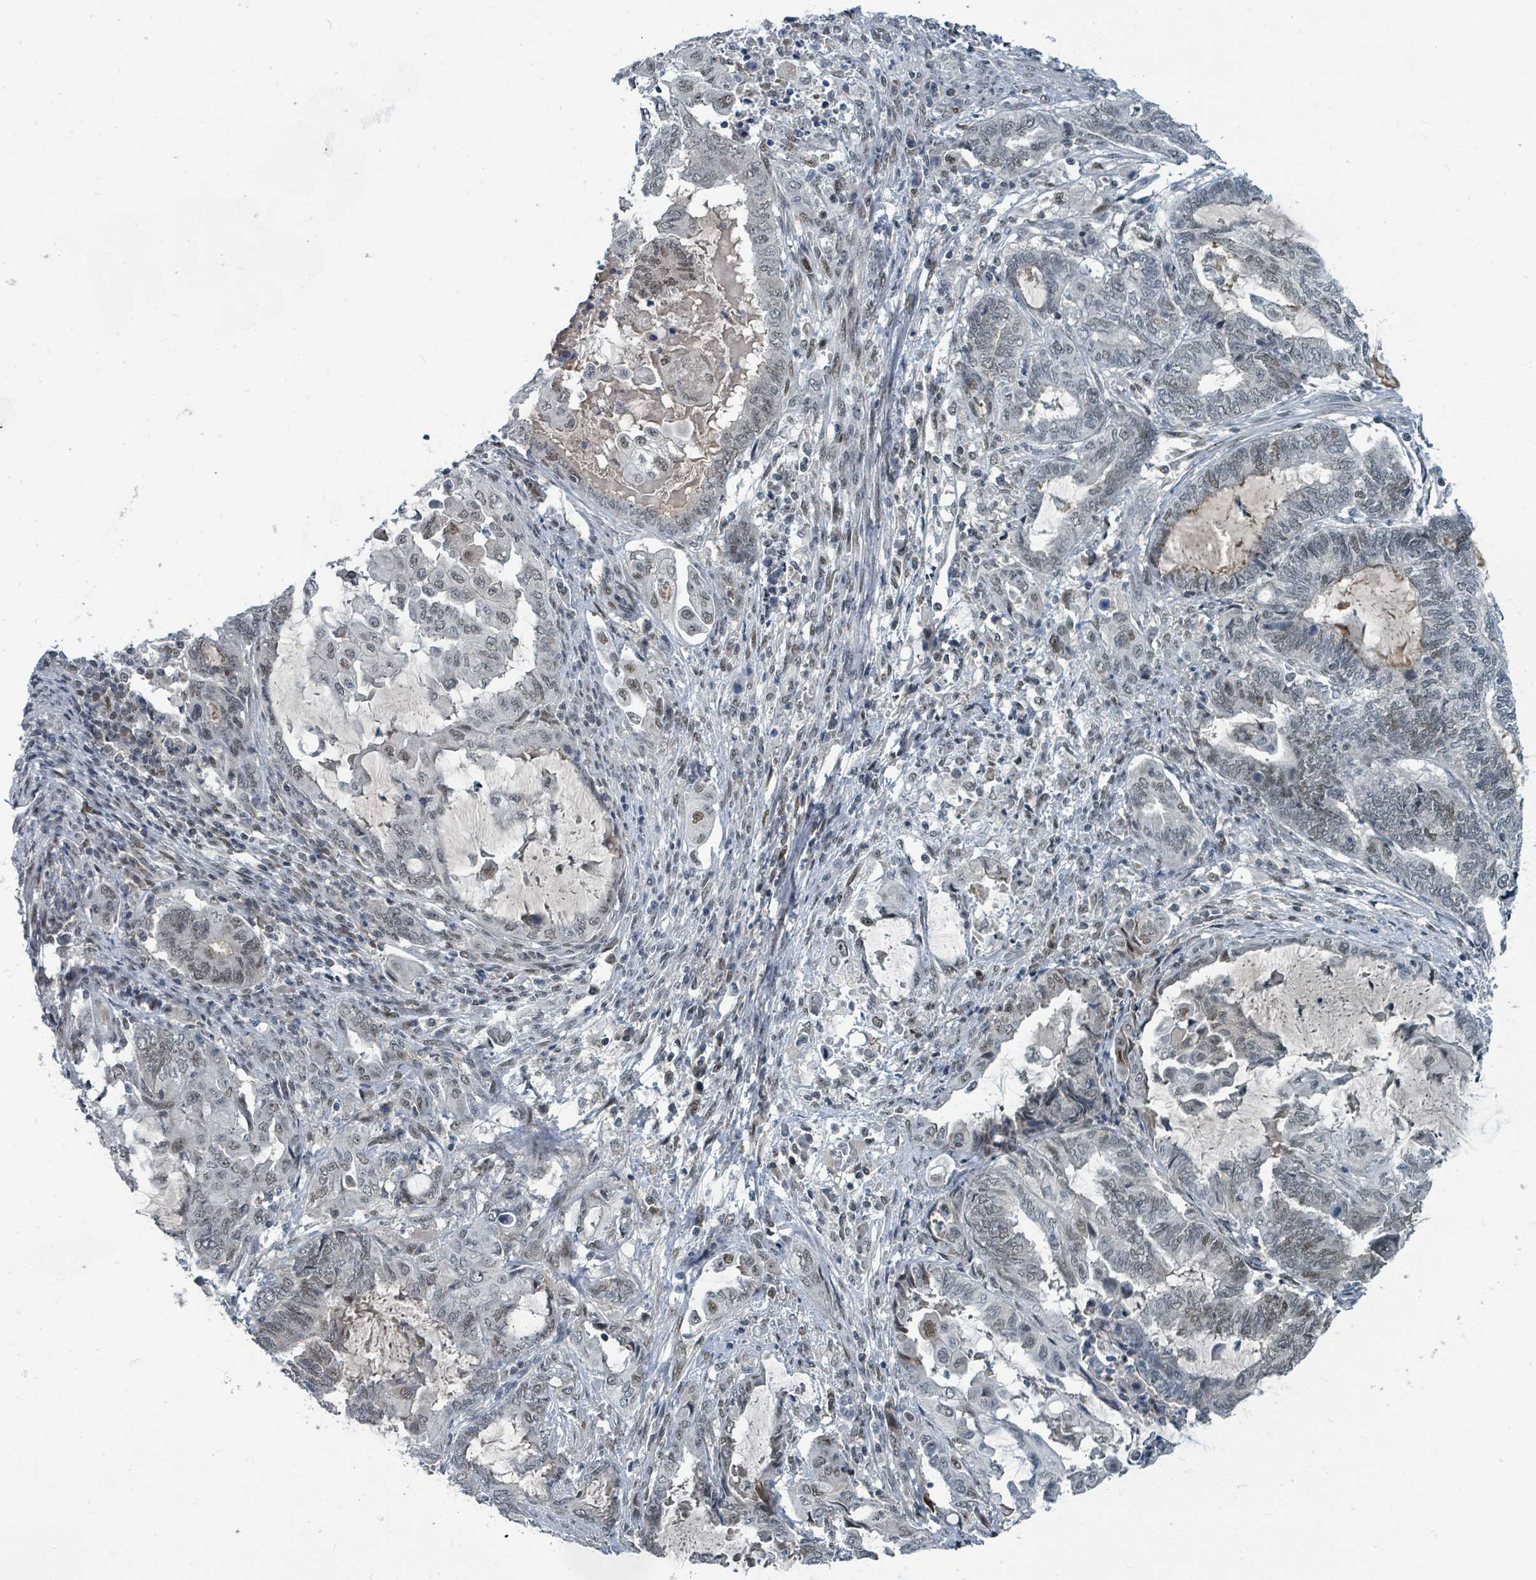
{"staining": {"intensity": "weak", "quantity": "25%-75%", "location": "nuclear"}, "tissue": "endometrial cancer", "cell_type": "Tumor cells", "image_type": "cancer", "snomed": [{"axis": "morphology", "description": "Adenocarcinoma, NOS"}, {"axis": "topography", "description": "Uterus"}, {"axis": "topography", "description": "Endometrium"}], "caption": "The image demonstrates staining of endometrial adenocarcinoma, revealing weak nuclear protein expression (brown color) within tumor cells.", "gene": "UCK1", "patient": {"sex": "female", "age": 70}}